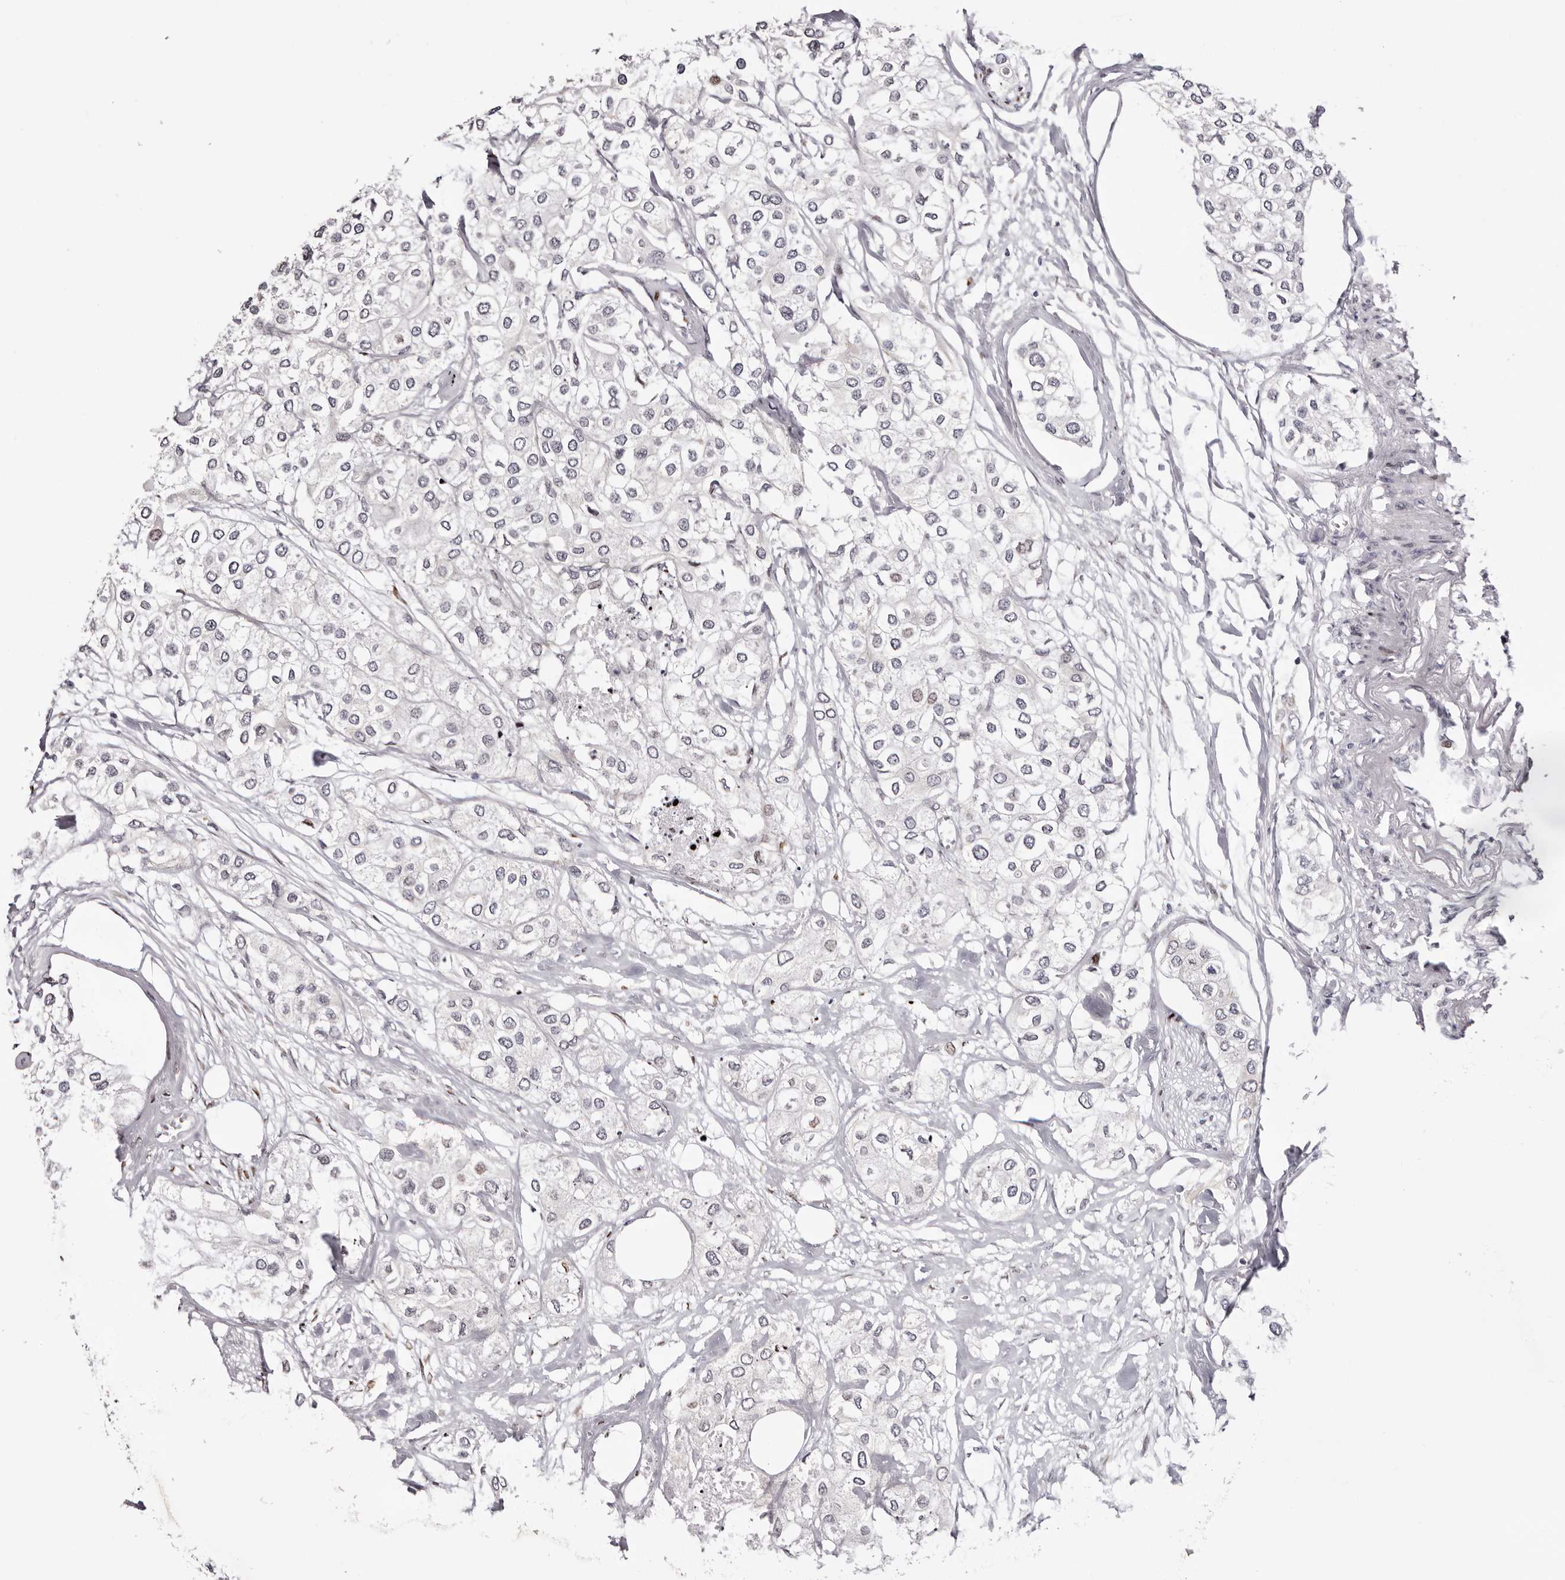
{"staining": {"intensity": "negative", "quantity": "none", "location": "none"}, "tissue": "urothelial cancer", "cell_type": "Tumor cells", "image_type": "cancer", "snomed": [{"axis": "morphology", "description": "Urothelial carcinoma, High grade"}, {"axis": "topography", "description": "Urinary bladder"}], "caption": "Human high-grade urothelial carcinoma stained for a protein using immunohistochemistry exhibits no expression in tumor cells.", "gene": "NUP153", "patient": {"sex": "male", "age": 64}}